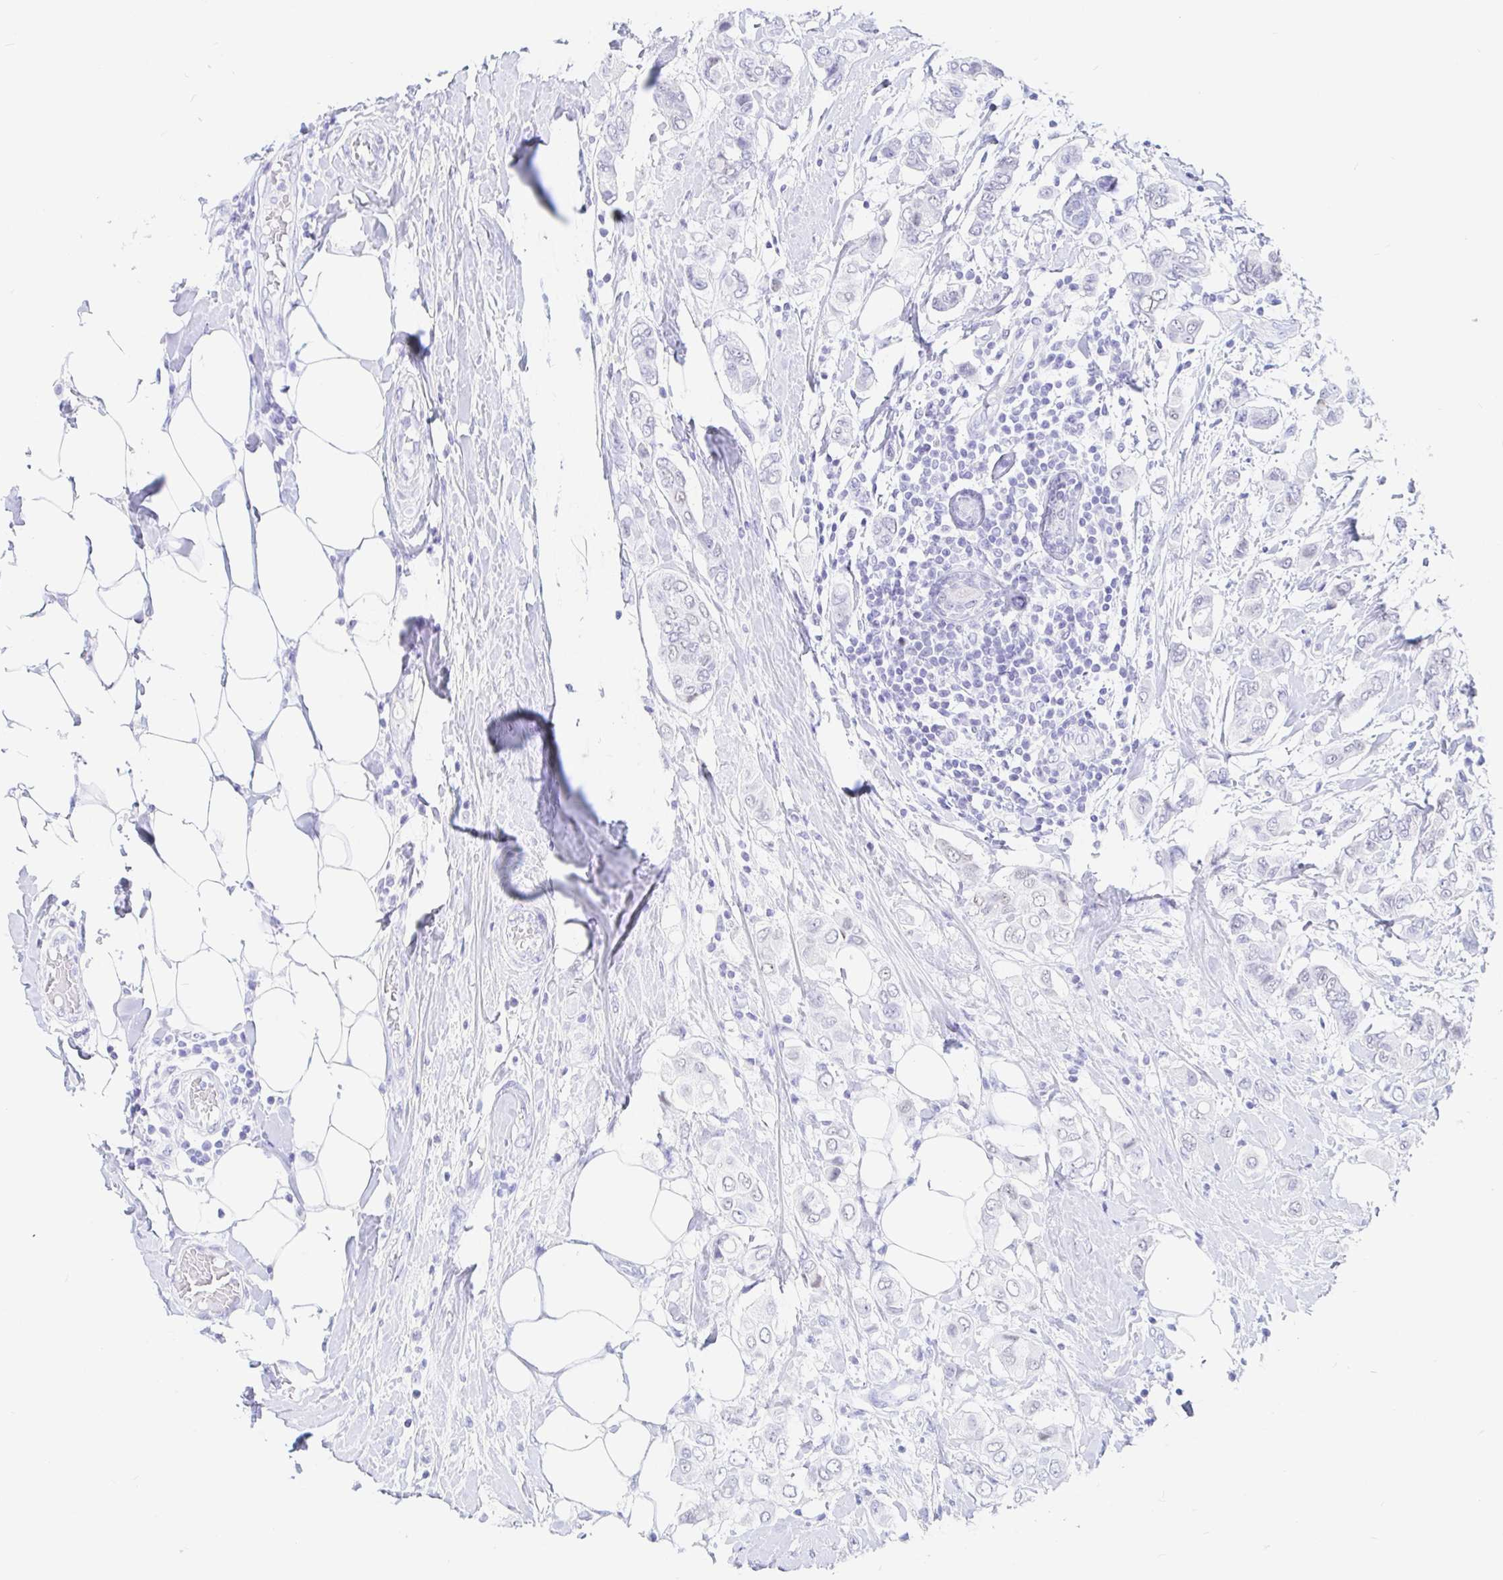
{"staining": {"intensity": "negative", "quantity": "none", "location": "none"}, "tissue": "breast cancer", "cell_type": "Tumor cells", "image_type": "cancer", "snomed": [{"axis": "morphology", "description": "Lobular carcinoma"}, {"axis": "topography", "description": "Breast"}], "caption": "DAB immunohistochemical staining of human breast cancer exhibits no significant expression in tumor cells. The staining is performed using DAB (3,3'-diaminobenzidine) brown chromogen with nuclei counter-stained in using hematoxylin.", "gene": "OR6T1", "patient": {"sex": "female", "age": 51}}